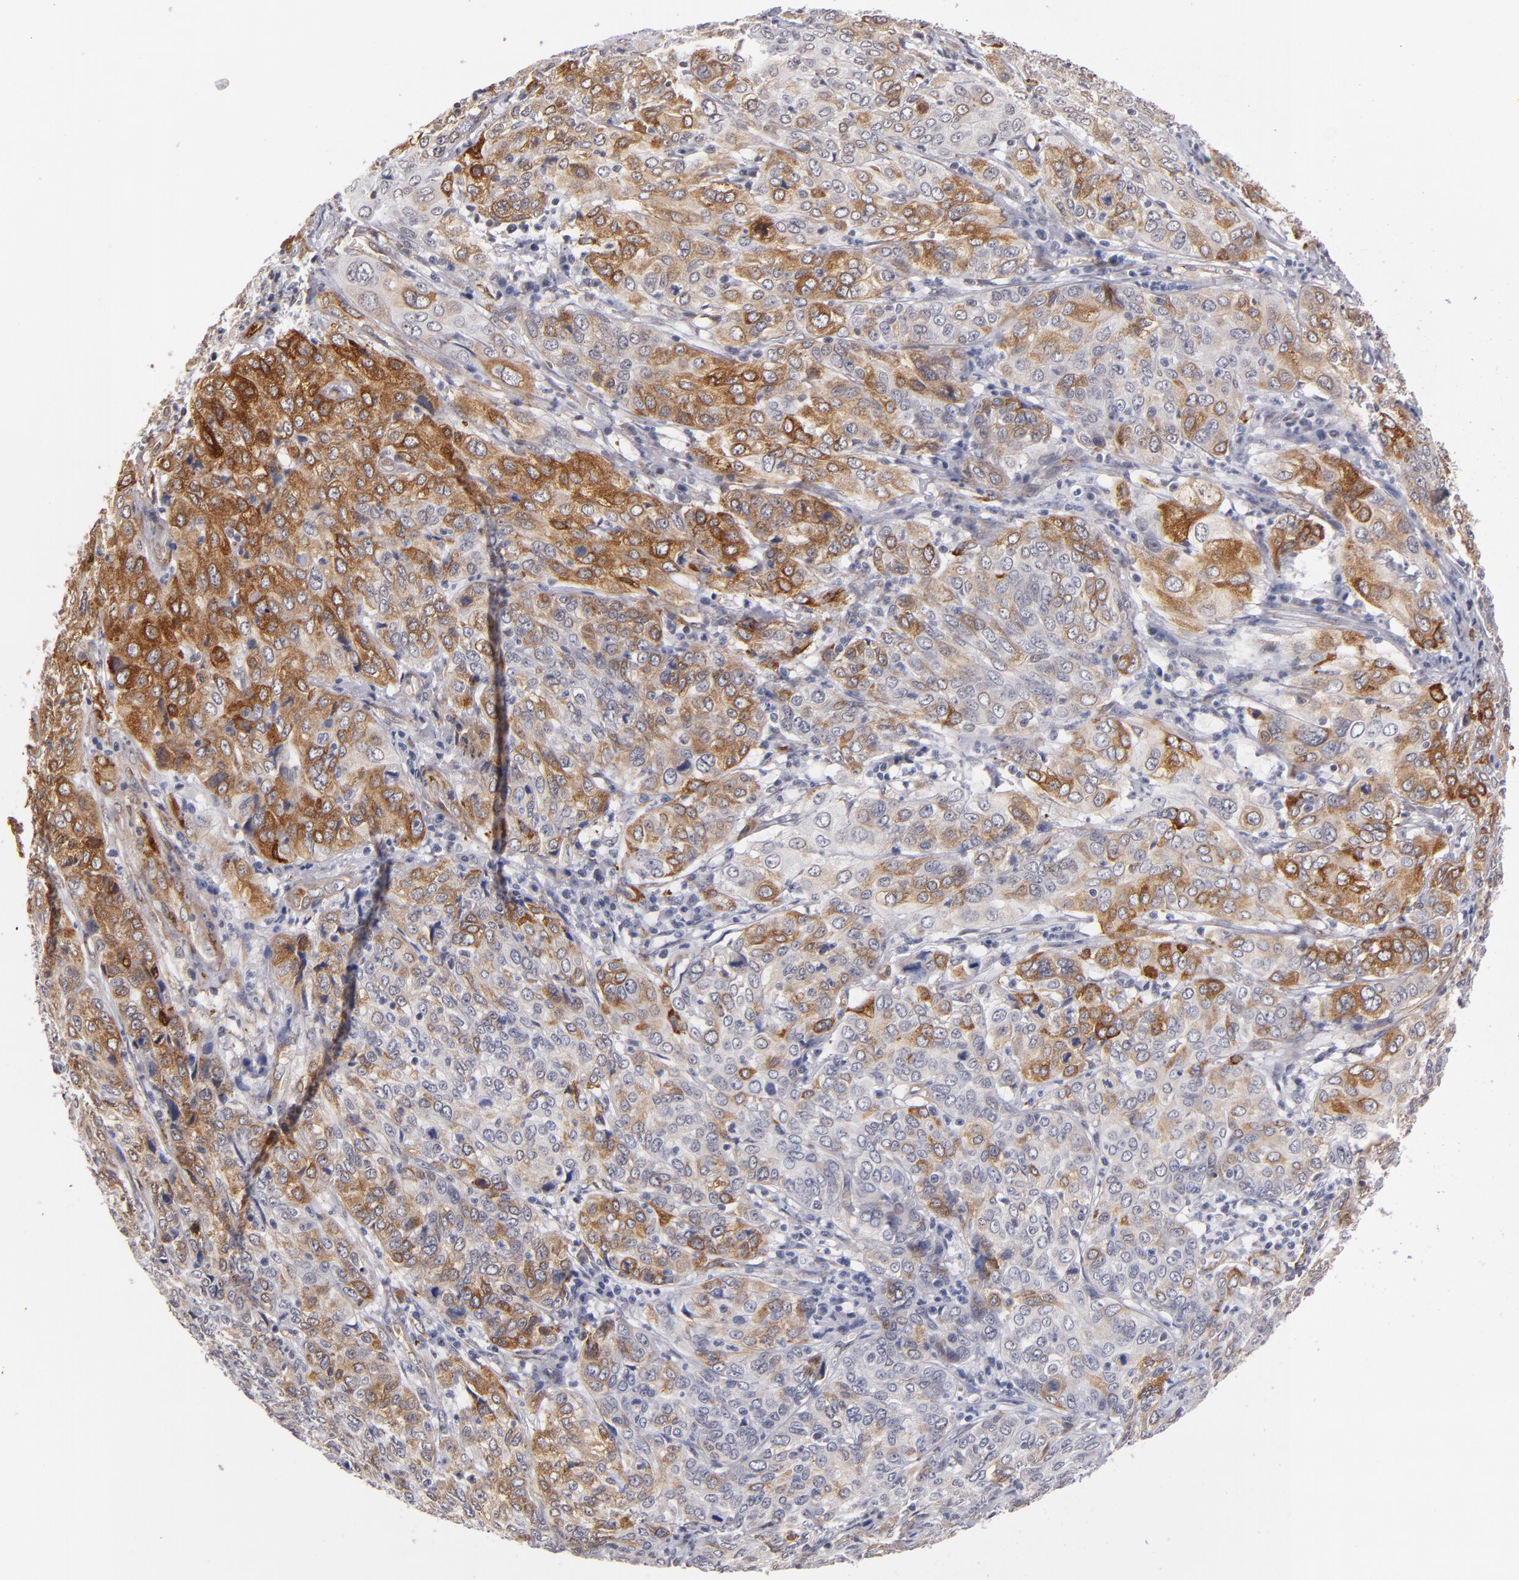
{"staining": {"intensity": "moderate", "quantity": "25%-75%", "location": "cytoplasmic/membranous"}, "tissue": "cervical cancer", "cell_type": "Tumor cells", "image_type": "cancer", "snomed": [{"axis": "morphology", "description": "Squamous cell carcinoma, NOS"}, {"axis": "topography", "description": "Cervix"}], "caption": "An immunohistochemistry photomicrograph of neoplastic tissue is shown. Protein staining in brown labels moderate cytoplasmic/membranous positivity in squamous cell carcinoma (cervical) within tumor cells.", "gene": "LAMC1", "patient": {"sex": "female", "age": 38}}